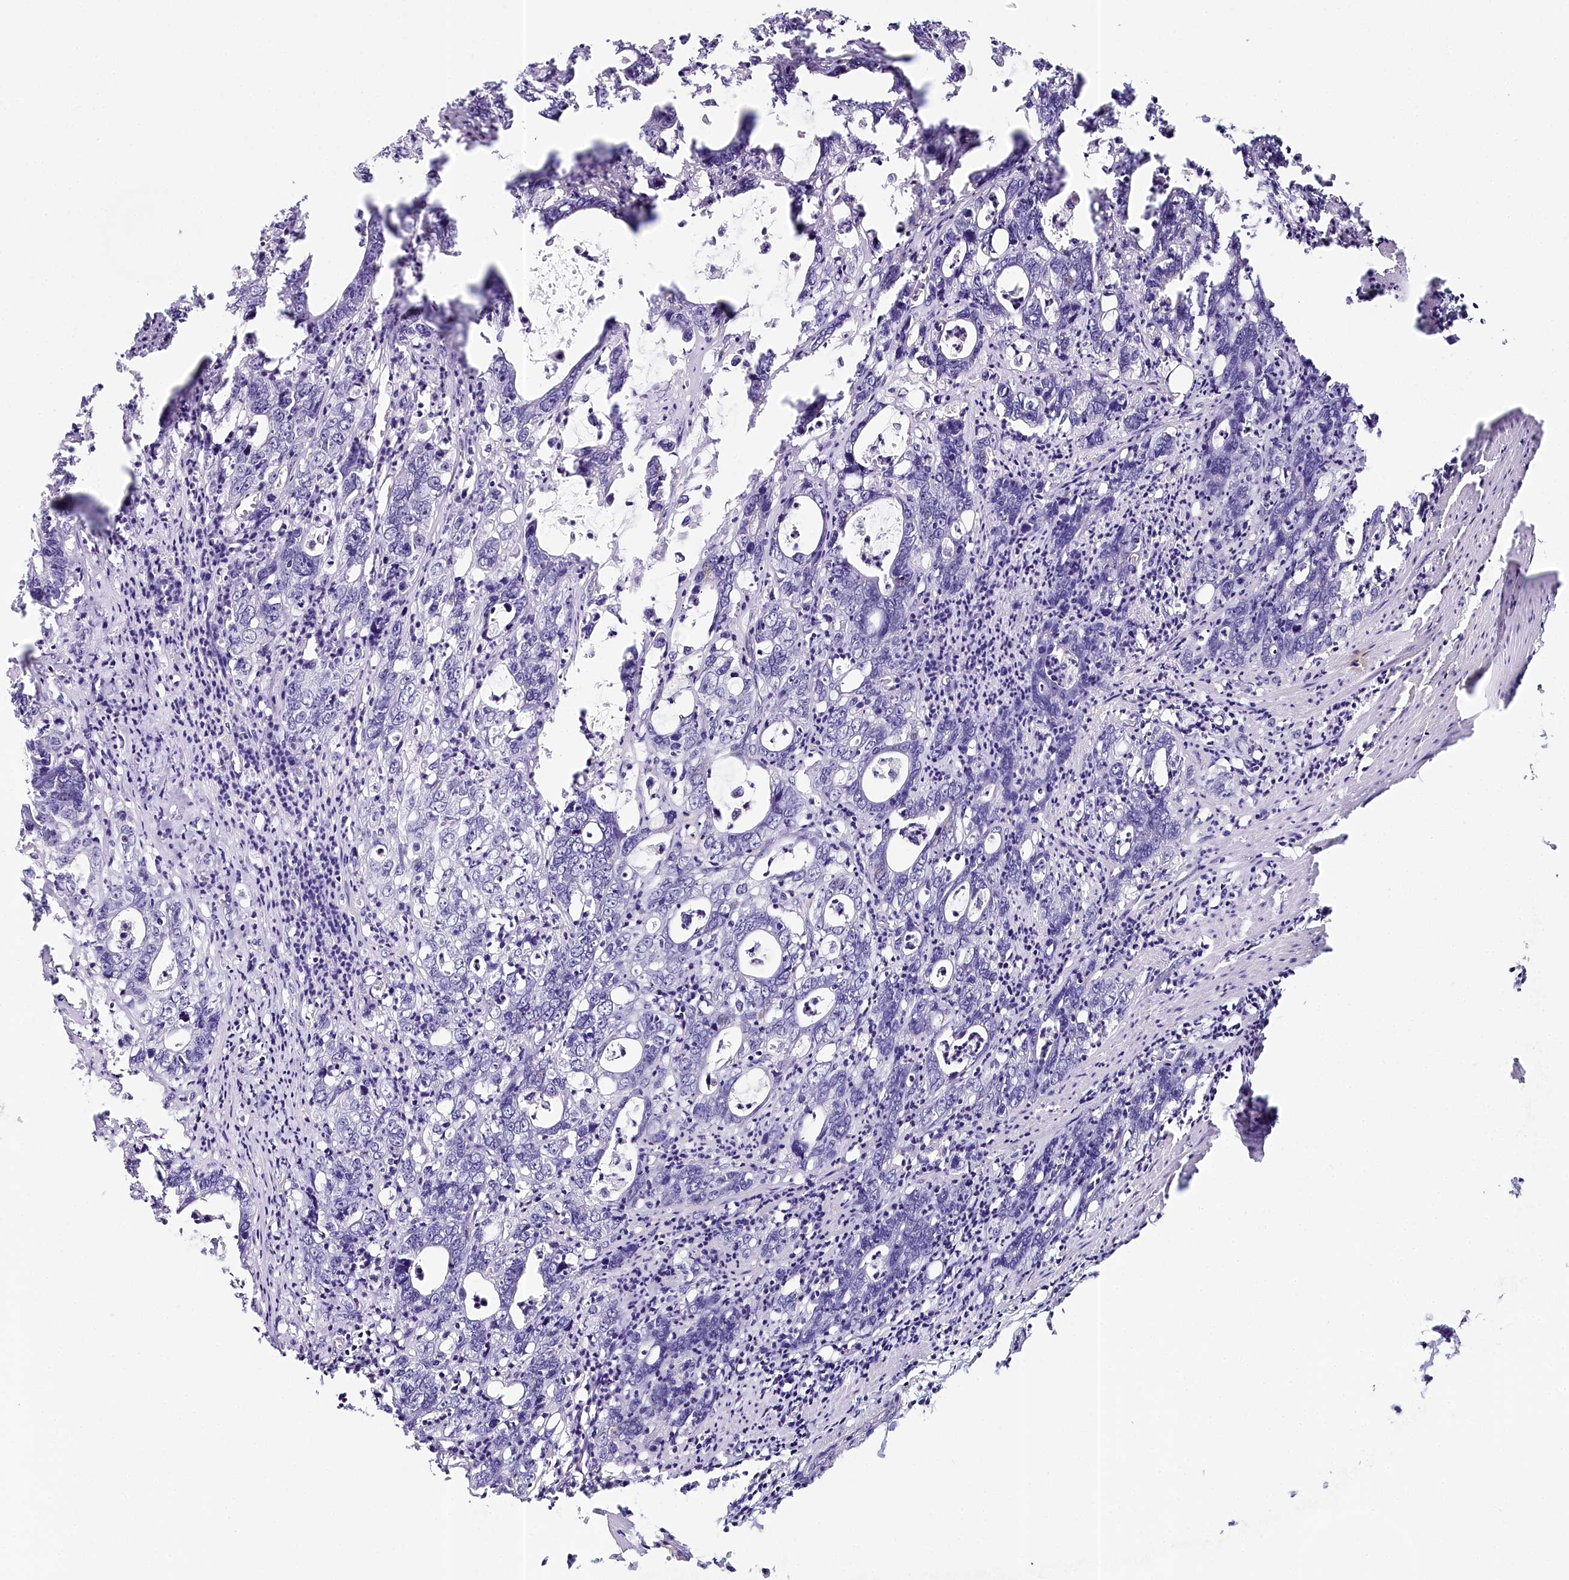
{"staining": {"intensity": "negative", "quantity": "none", "location": "none"}, "tissue": "colorectal cancer", "cell_type": "Tumor cells", "image_type": "cancer", "snomed": [{"axis": "morphology", "description": "Adenocarcinoma, NOS"}, {"axis": "topography", "description": "Colon"}], "caption": "IHC of colorectal cancer (adenocarcinoma) exhibits no expression in tumor cells. Nuclei are stained in blue.", "gene": "AMTN", "patient": {"sex": "female", "age": 75}}